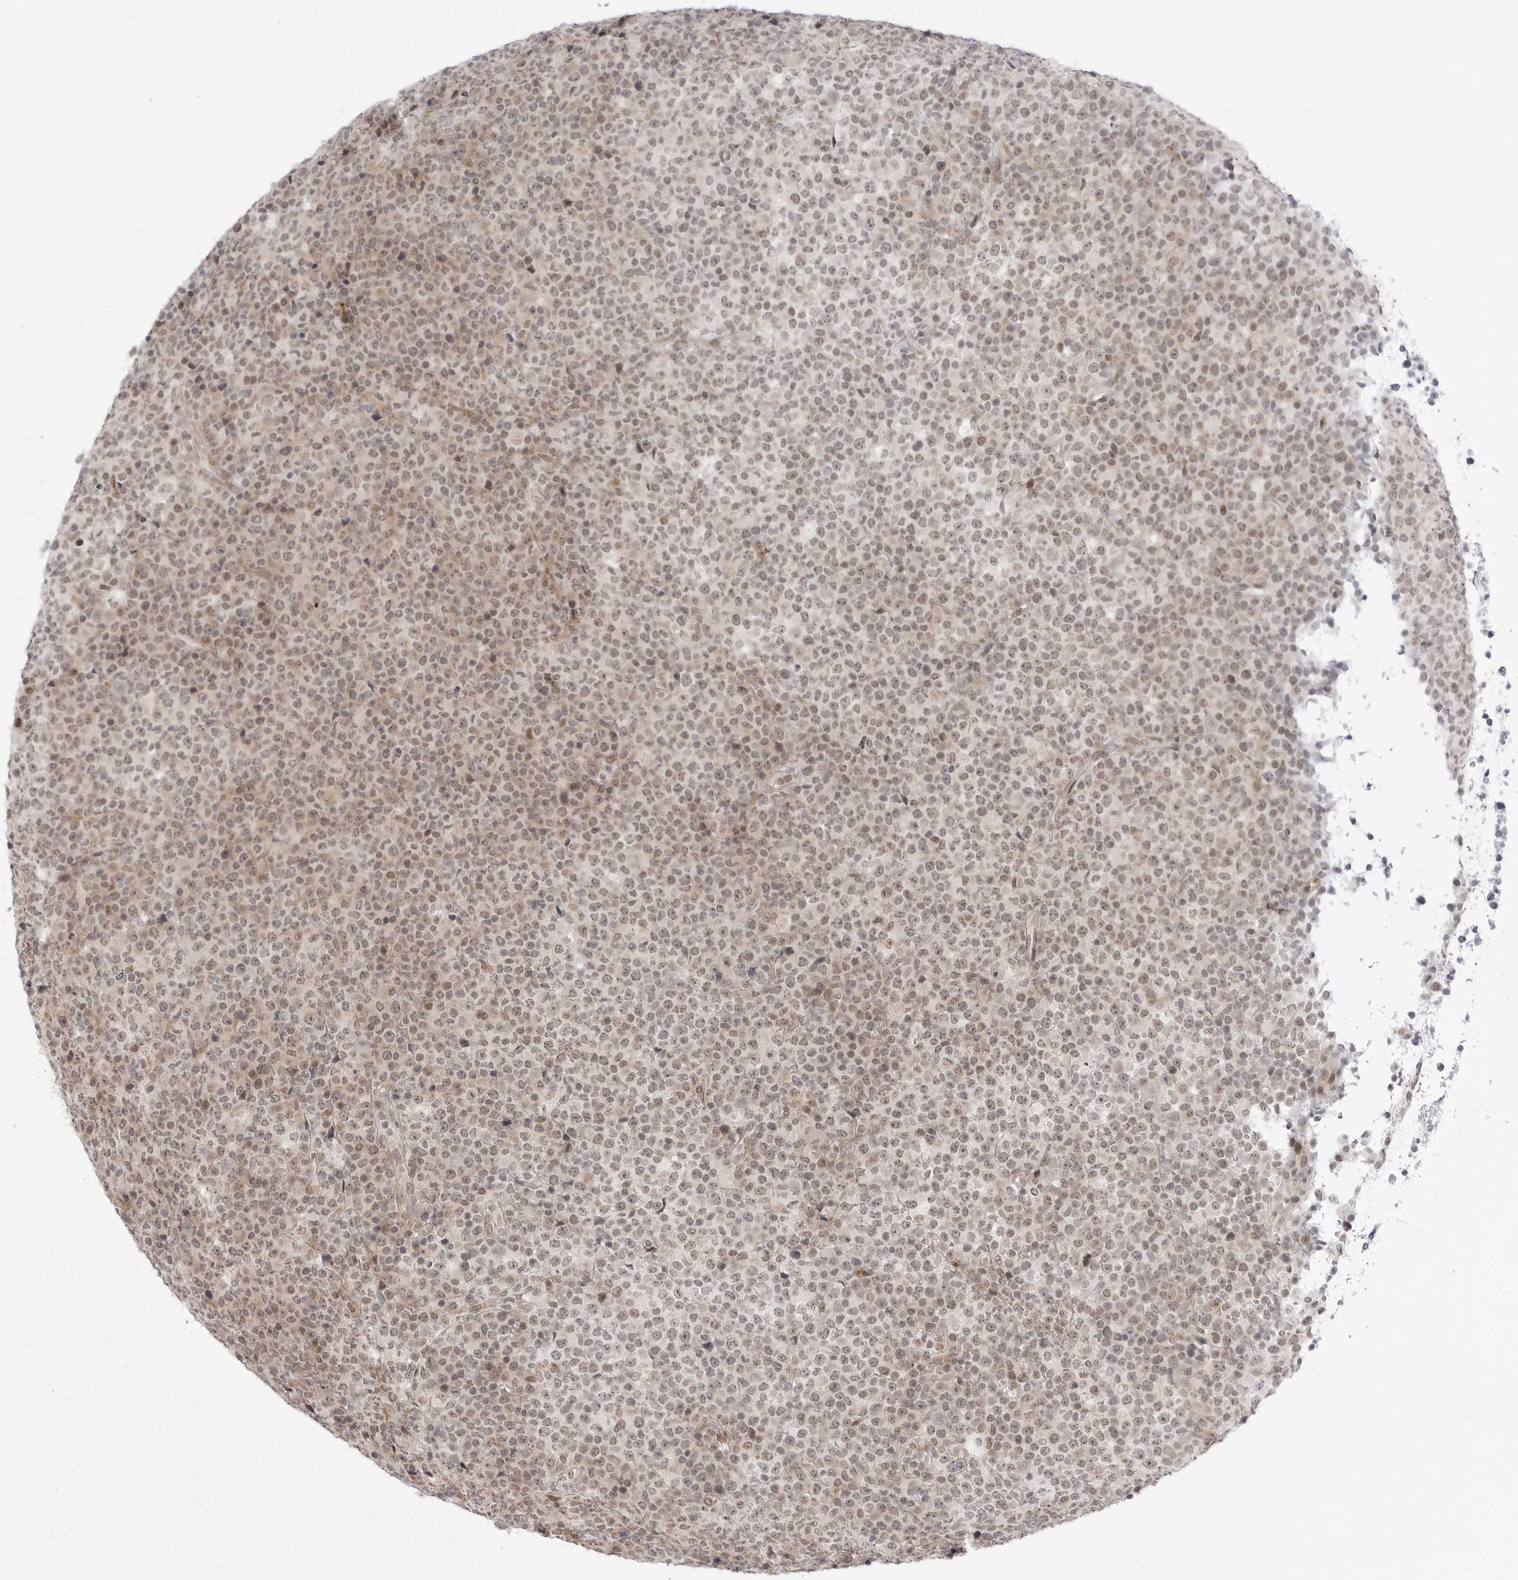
{"staining": {"intensity": "weak", "quantity": "25%-75%", "location": "nuclear"}, "tissue": "lymphoma", "cell_type": "Tumor cells", "image_type": "cancer", "snomed": [{"axis": "morphology", "description": "Malignant lymphoma, non-Hodgkin's type, High grade"}, {"axis": "topography", "description": "Lymph node"}], "caption": "This is an image of immunohistochemistry (IHC) staining of malignant lymphoma, non-Hodgkin's type (high-grade), which shows weak positivity in the nuclear of tumor cells.", "gene": "PPP2R5C", "patient": {"sex": "male", "age": 13}}